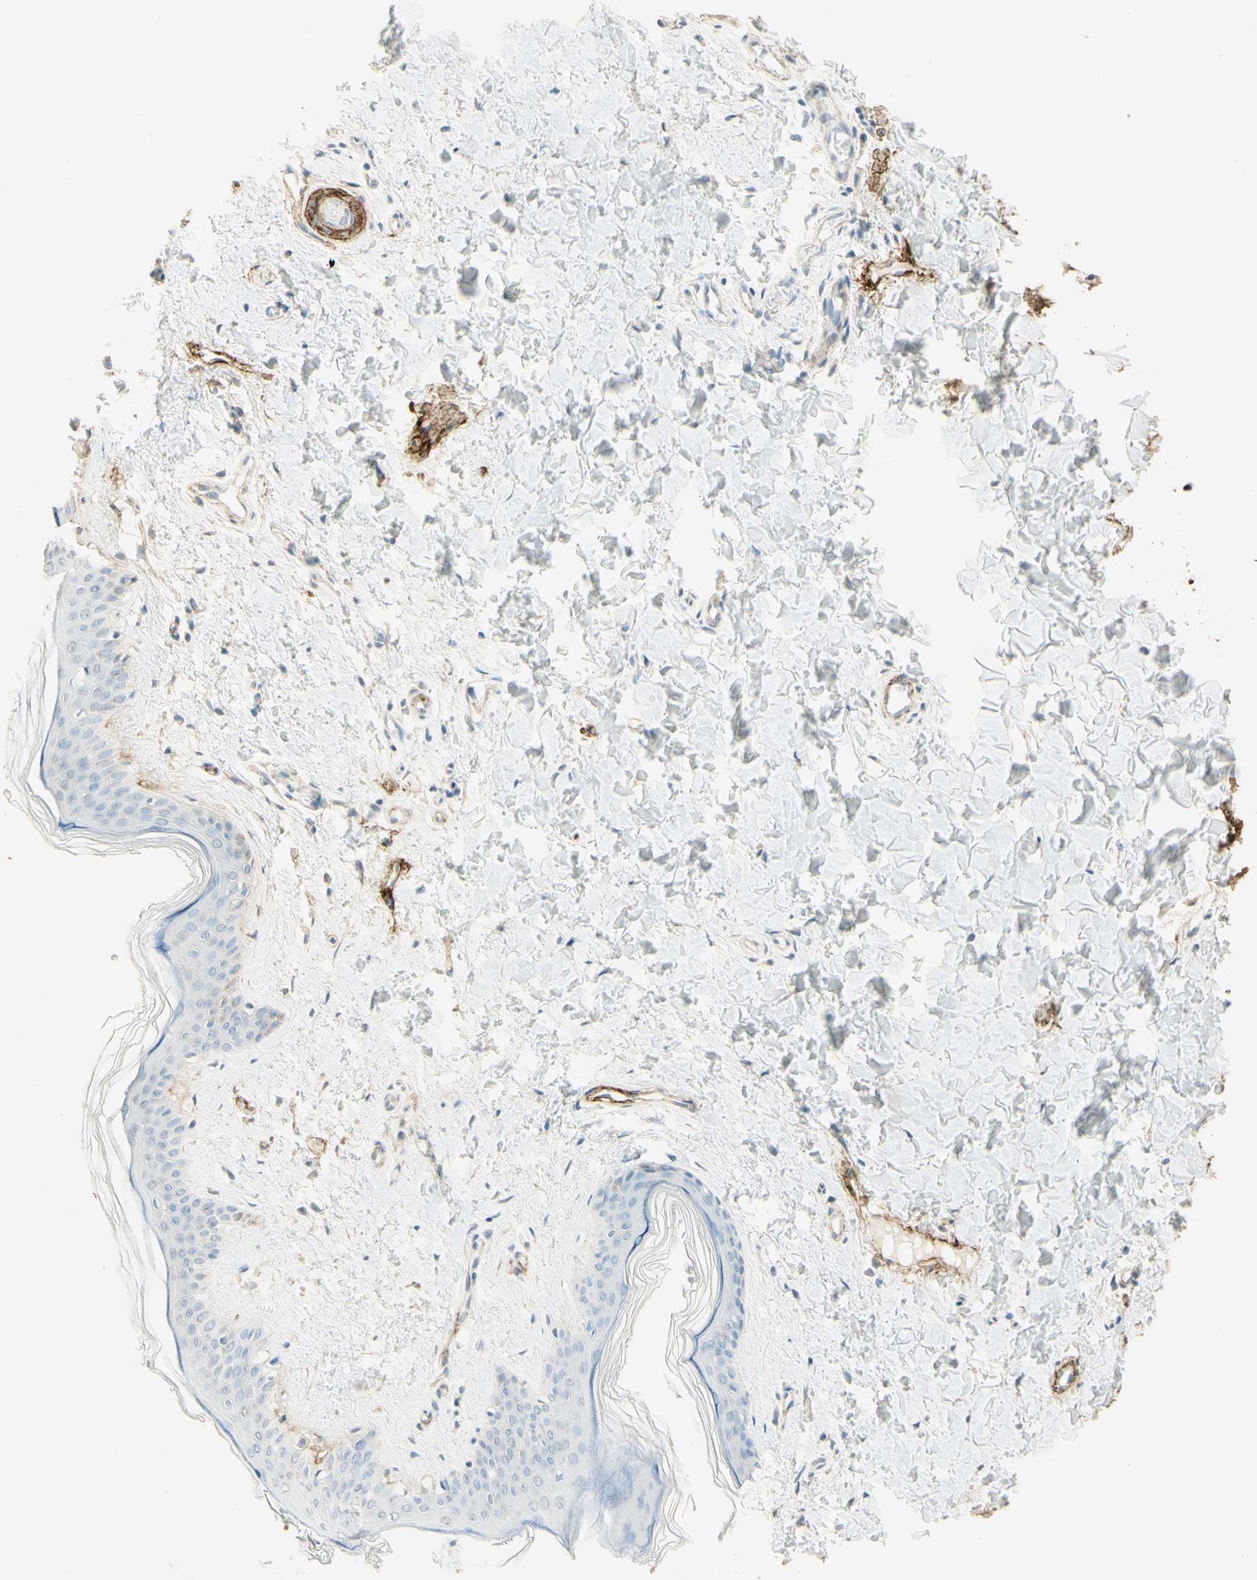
{"staining": {"intensity": "weak", "quantity": "25%-75%", "location": "cytoplasmic/membranous"}, "tissue": "skin", "cell_type": "Fibroblasts", "image_type": "normal", "snomed": [{"axis": "morphology", "description": "Normal tissue, NOS"}, {"axis": "topography", "description": "Skin"}], "caption": "A high-resolution image shows IHC staining of benign skin, which reveals weak cytoplasmic/membranous positivity in approximately 25%-75% of fibroblasts. (Stains: DAB (3,3'-diaminobenzidine) in brown, nuclei in blue, Microscopy: brightfield microscopy at high magnification).", "gene": "TNN", "patient": {"sex": "female", "age": 41}}